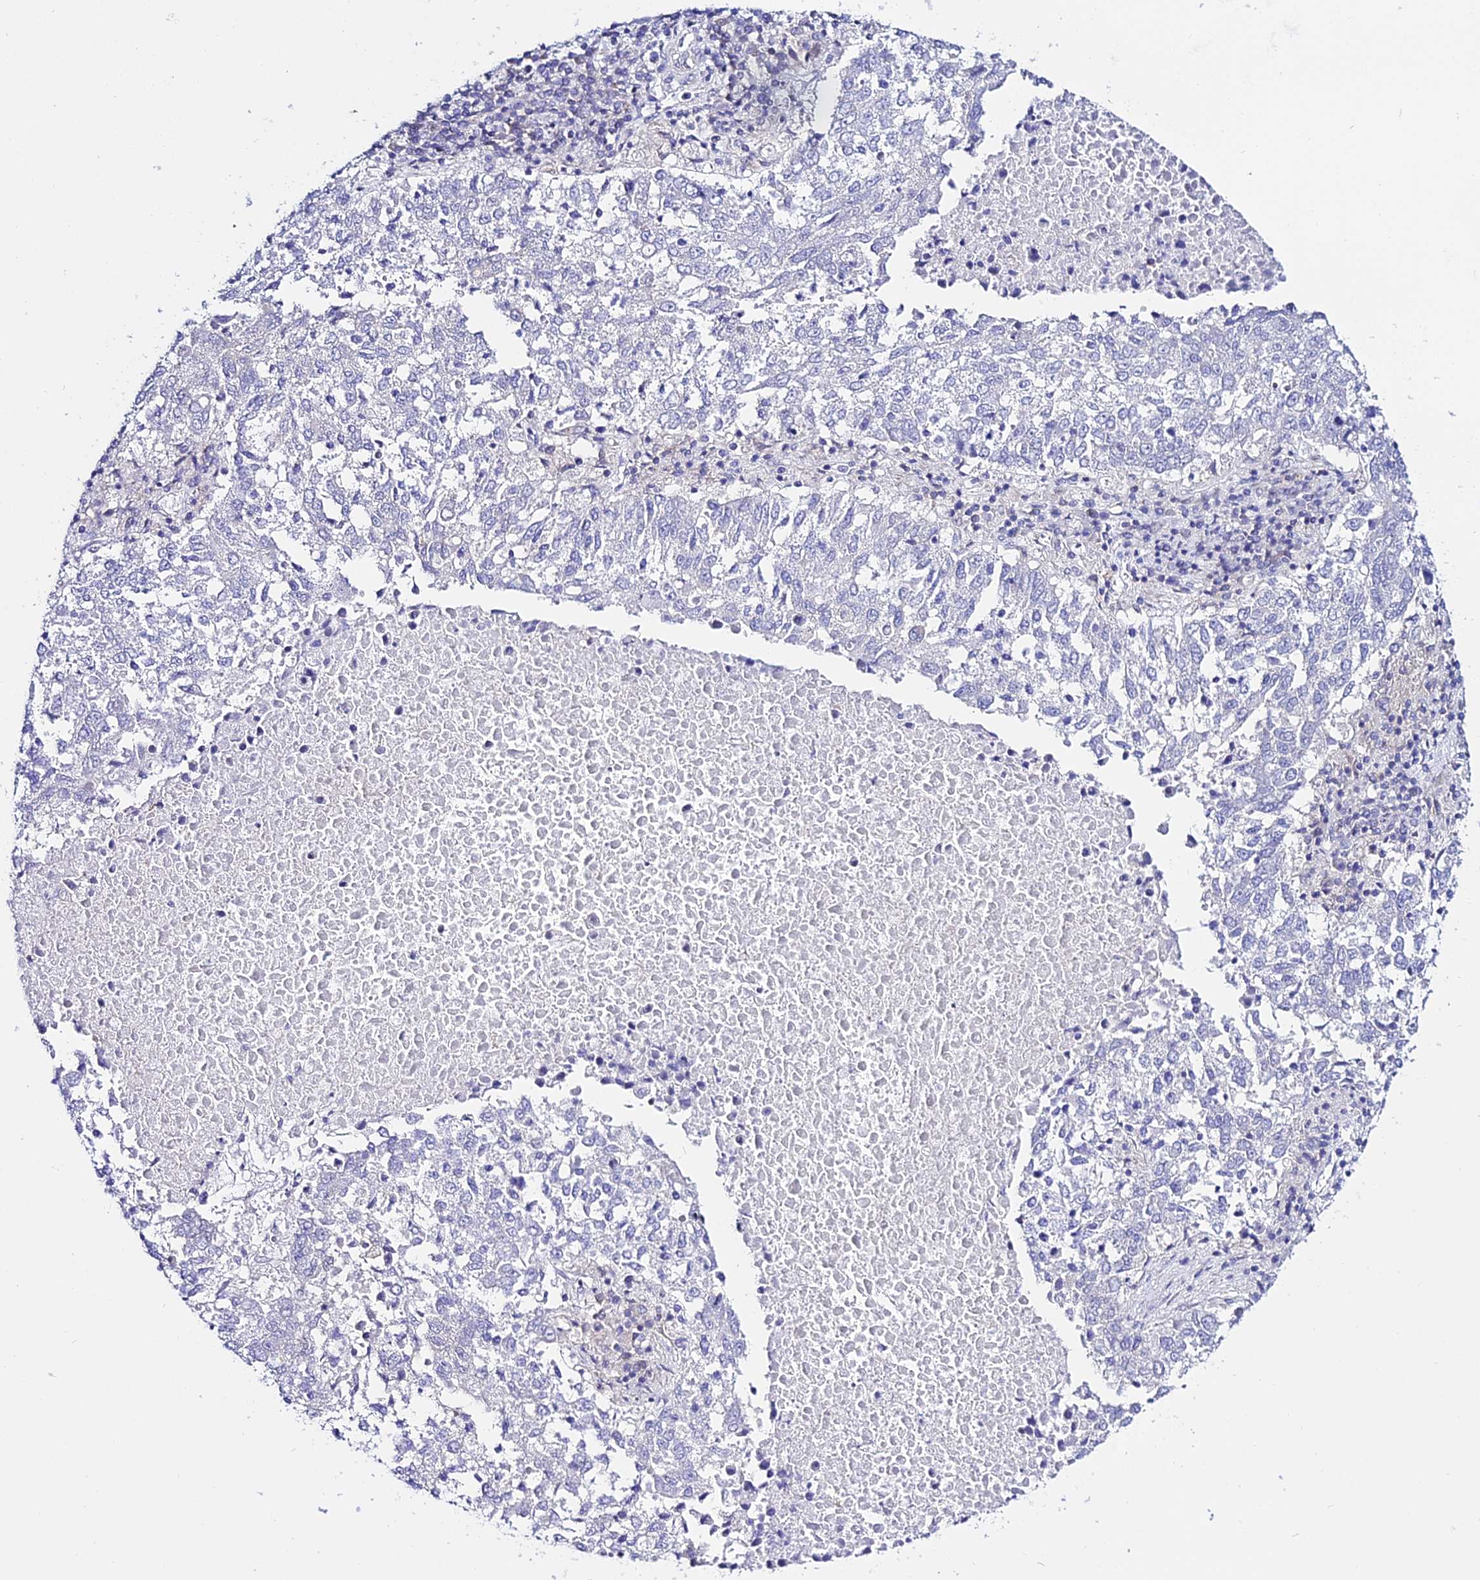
{"staining": {"intensity": "negative", "quantity": "none", "location": "none"}, "tissue": "lung cancer", "cell_type": "Tumor cells", "image_type": "cancer", "snomed": [{"axis": "morphology", "description": "Squamous cell carcinoma, NOS"}, {"axis": "topography", "description": "Lung"}], "caption": "Image shows no significant protein staining in tumor cells of lung cancer (squamous cell carcinoma).", "gene": "ATG16L2", "patient": {"sex": "male", "age": 73}}